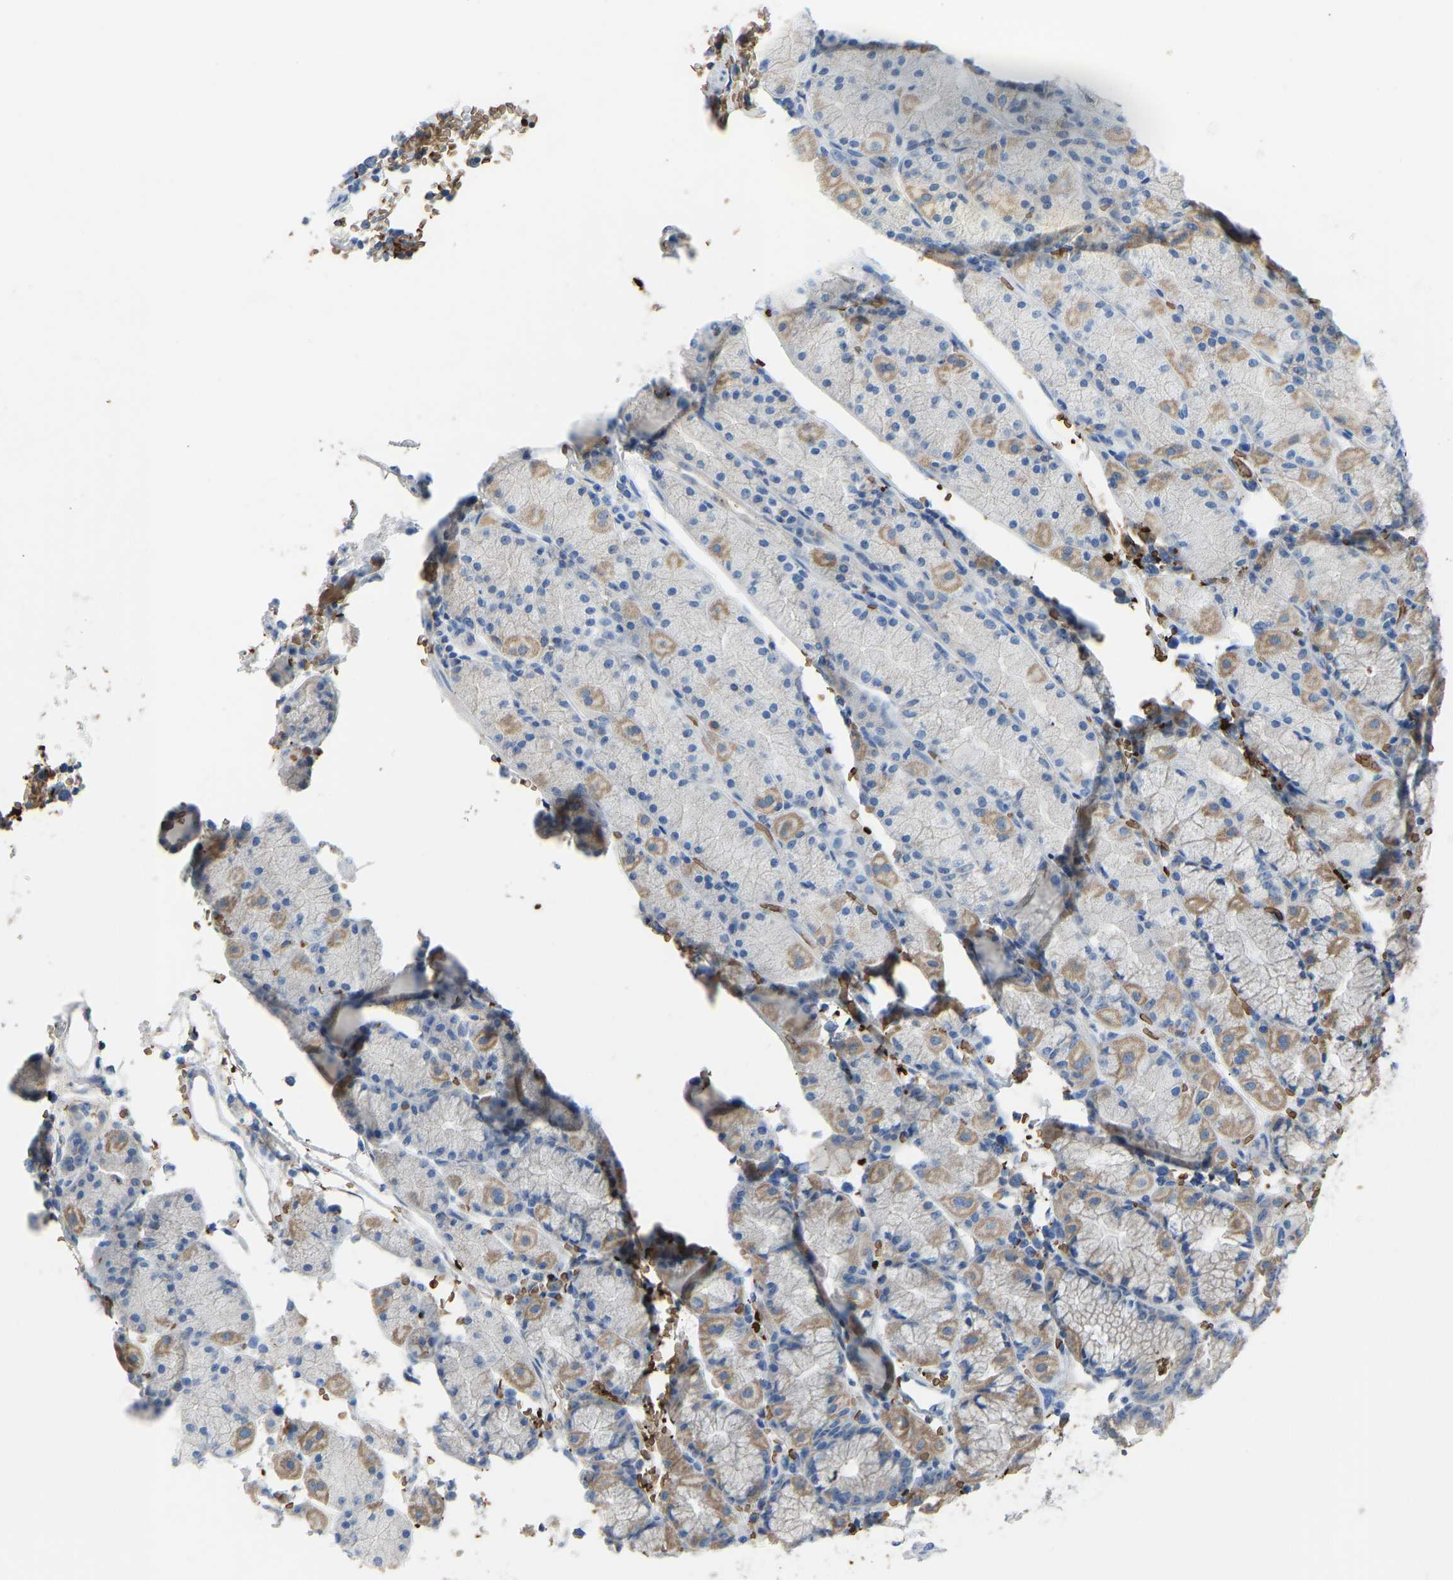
{"staining": {"intensity": "weak", "quantity": "25%-75%", "location": "cytoplasmic/membranous"}, "tissue": "stomach", "cell_type": "Glandular cells", "image_type": "normal", "snomed": [{"axis": "morphology", "description": "Normal tissue, NOS"}, {"axis": "morphology", "description": "Carcinoid, malignant, NOS"}, {"axis": "topography", "description": "Stomach, upper"}], "caption": "About 25%-75% of glandular cells in normal stomach exhibit weak cytoplasmic/membranous protein positivity as visualized by brown immunohistochemical staining.", "gene": "PIGS", "patient": {"sex": "male", "age": 39}}